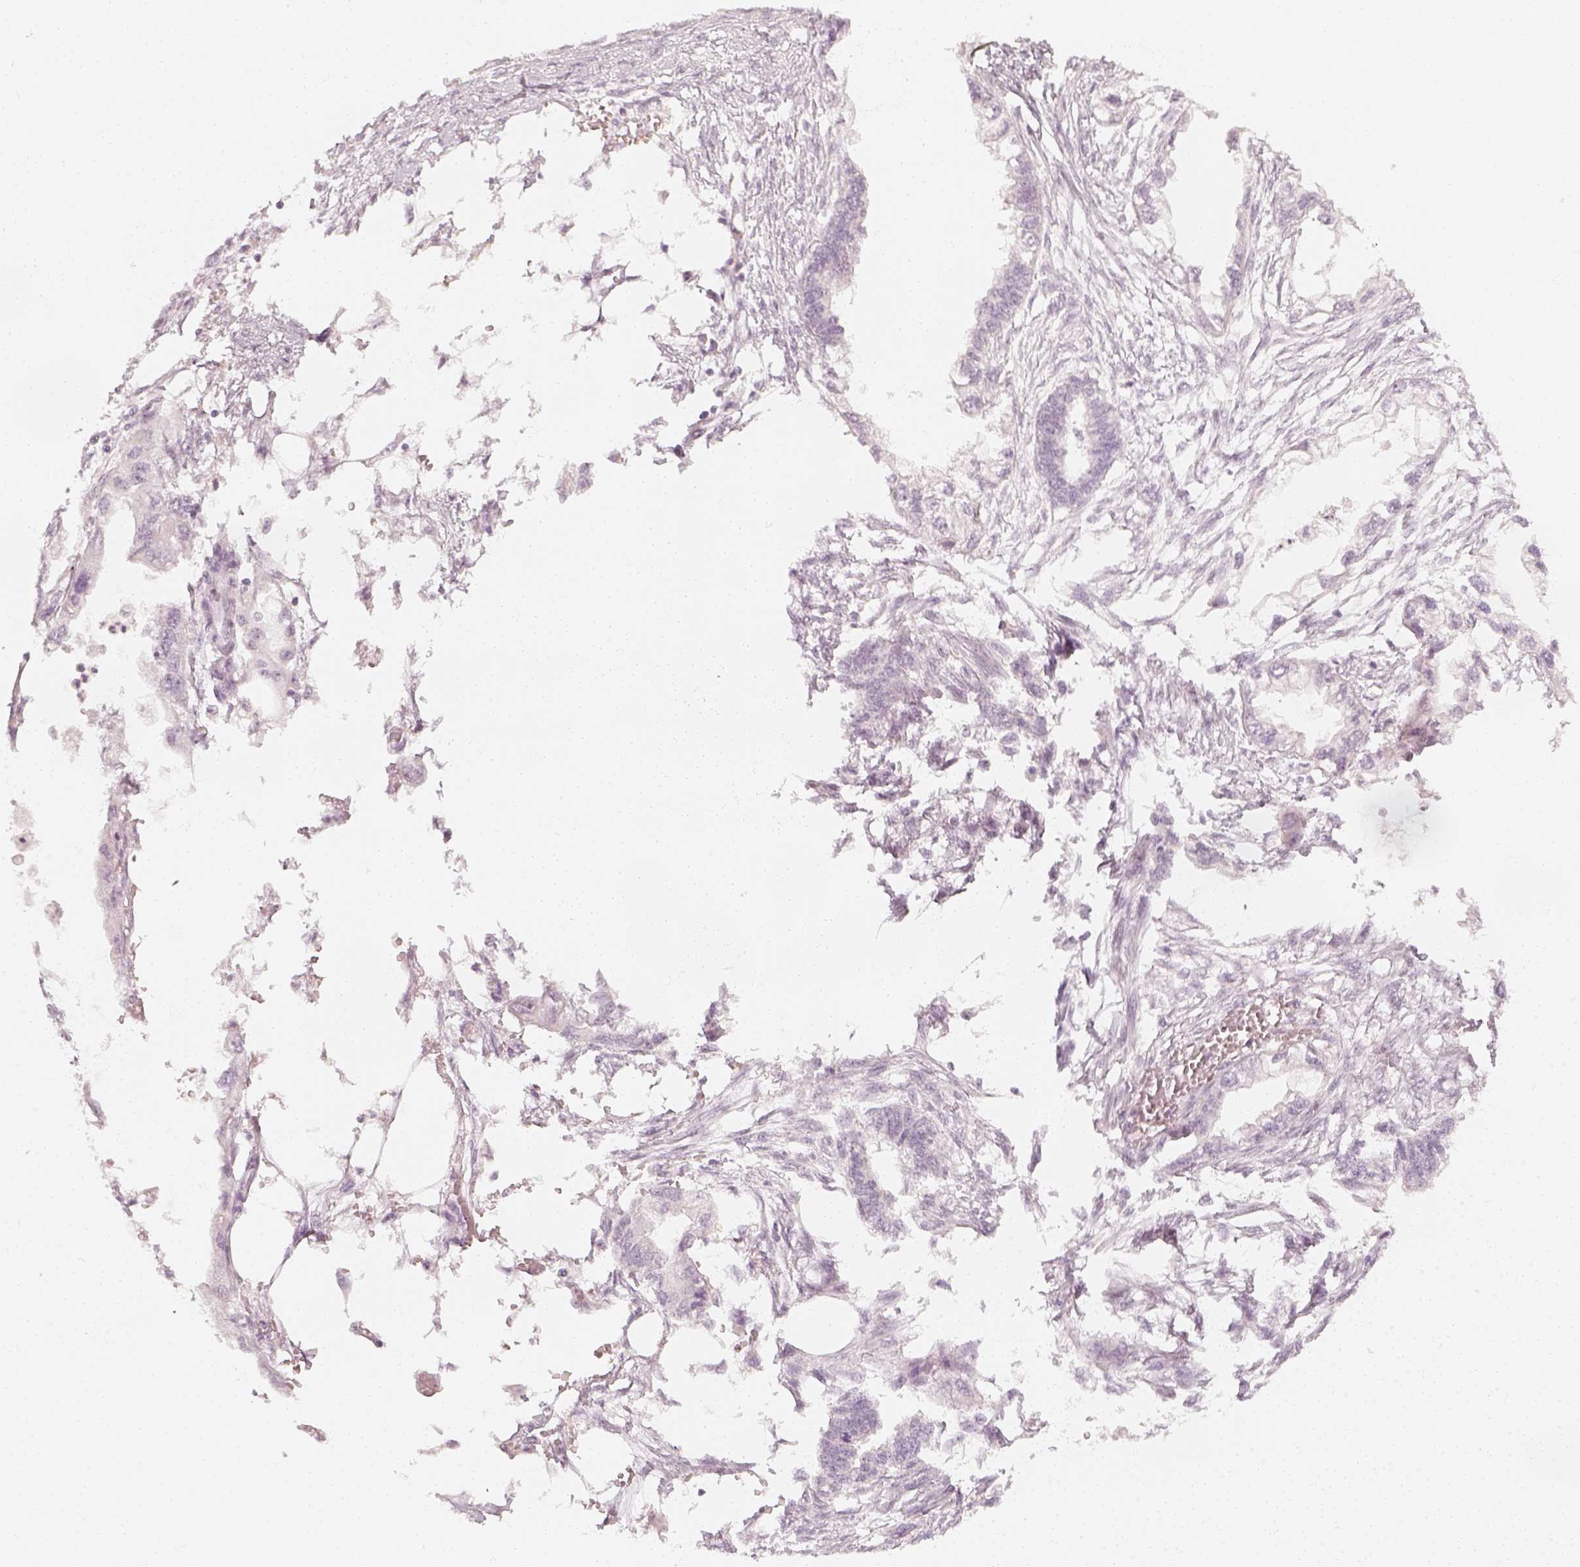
{"staining": {"intensity": "negative", "quantity": "none", "location": "none"}, "tissue": "endometrial cancer", "cell_type": "Tumor cells", "image_type": "cancer", "snomed": [{"axis": "morphology", "description": "Adenocarcinoma, NOS"}, {"axis": "morphology", "description": "Adenocarcinoma, metastatic, NOS"}, {"axis": "topography", "description": "Adipose tissue"}, {"axis": "topography", "description": "Endometrium"}], "caption": "Micrograph shows no protein staining in tumor cells of metastatic adenocarcinoma (endometrial) tissue.", "gene": "KRTAP2-1", "patient": {"sex": "female", "age": 67}}